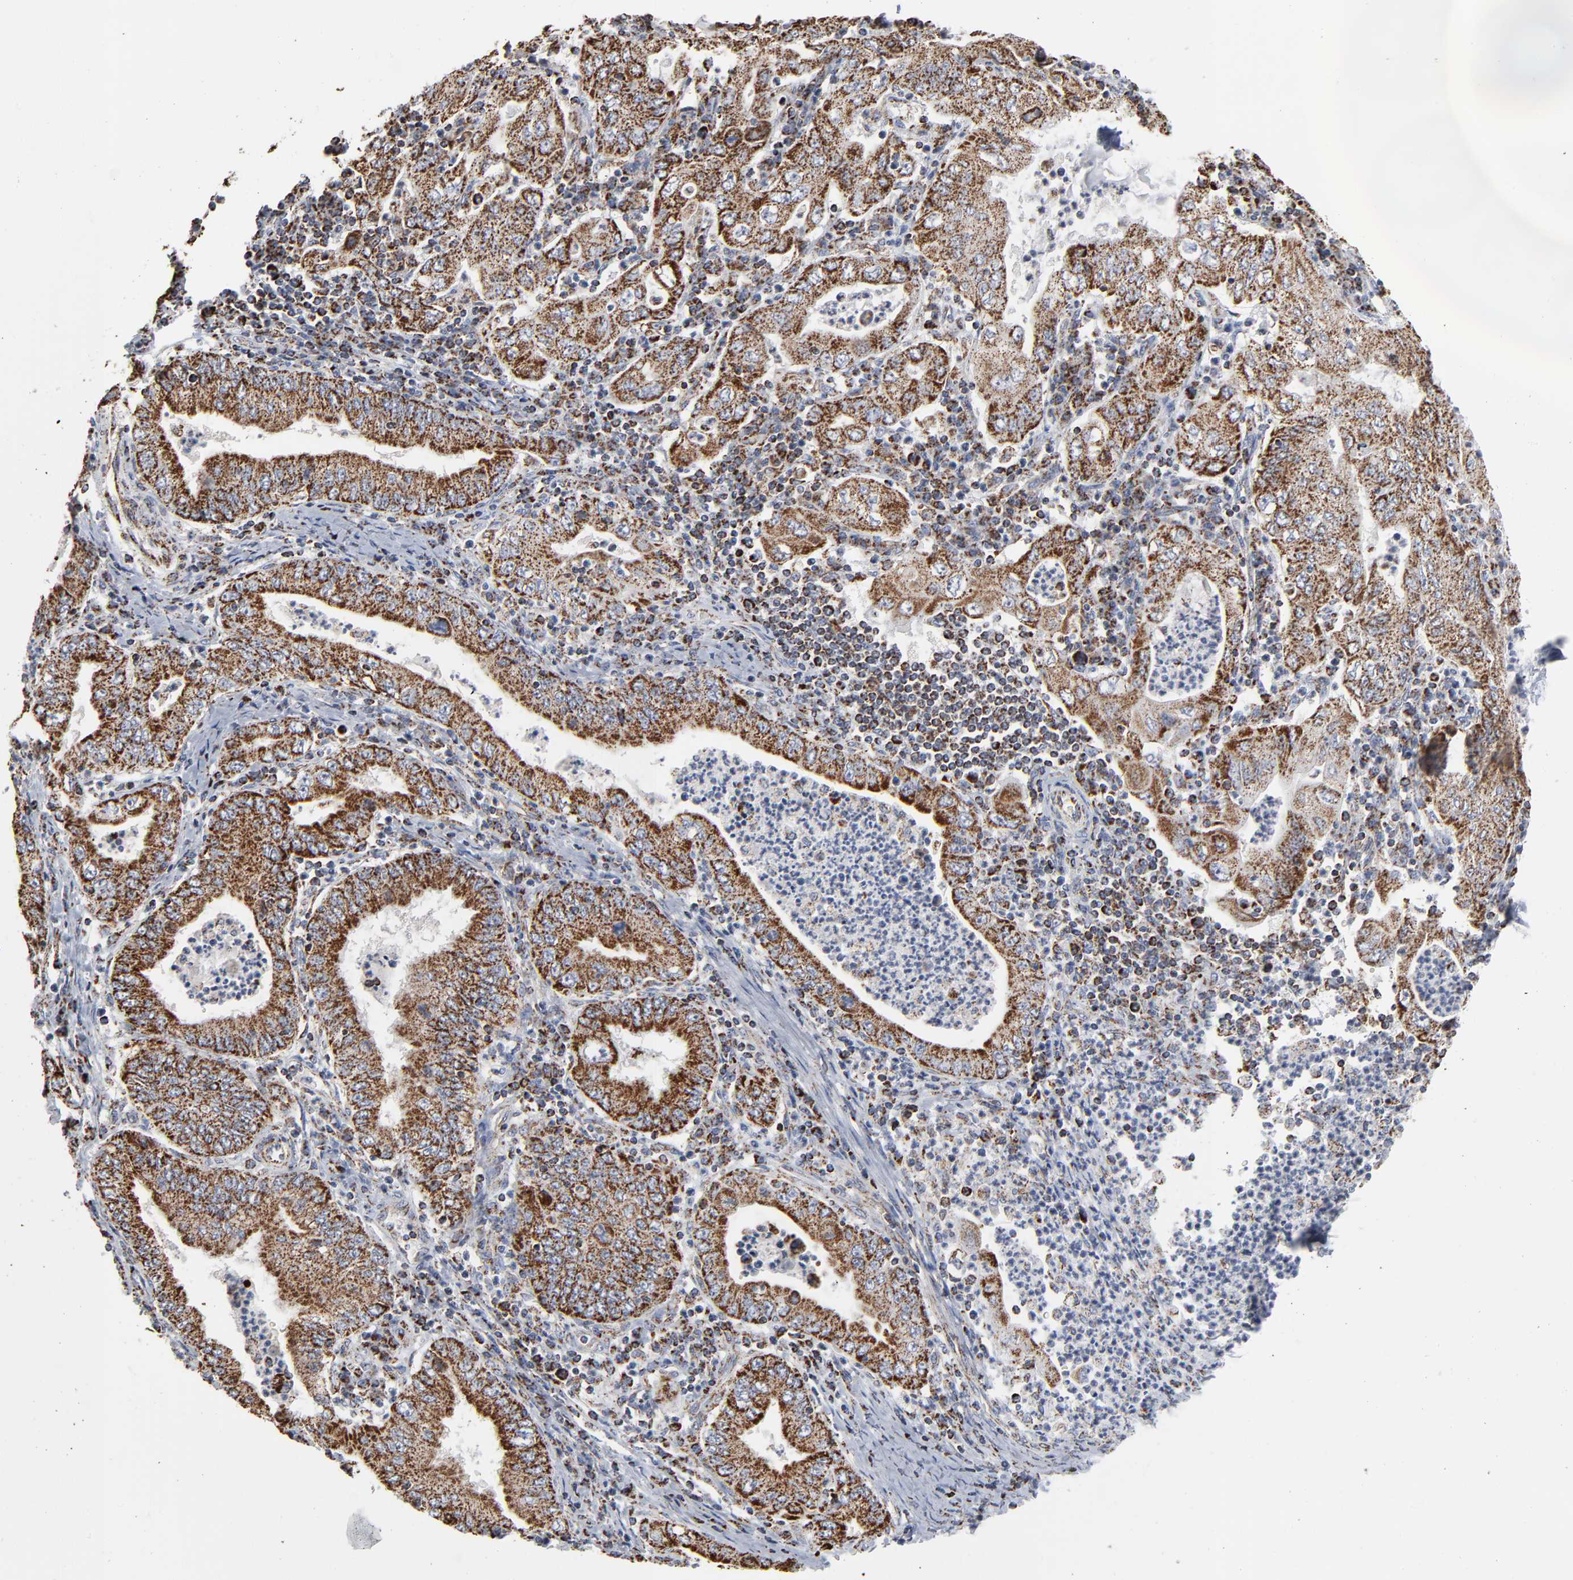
{"staining": {"intensity": "strong", "quantity": ">75%", "location": "cytoplasmic/membranous"}, "tissue": "stomach cancer", "cell_type": "Tumor cells", "image_type": "cancer", "snomed": [{"axis": "morphology", "description": "Normal tissue, NOS"}, {"axis": "morphology", "description": "Adenocarcinoma, NOS"}, {"axis": "topography", "description": "Esophagus"}, {"axis": "topography", "description": "Stomach, upper"}, {"axis": "topography", "description": "Peripheral nerve tissue"}], "caption": "Approximately >75% of tumor cells in human adenocarcinoma (stomach) exhibit strong cytoplasmic/membranous protein expression as visualized by brown immunohistochemical staining.", "gene": "UQCRC1", "patient": {"sex": "male", "age": 62}}